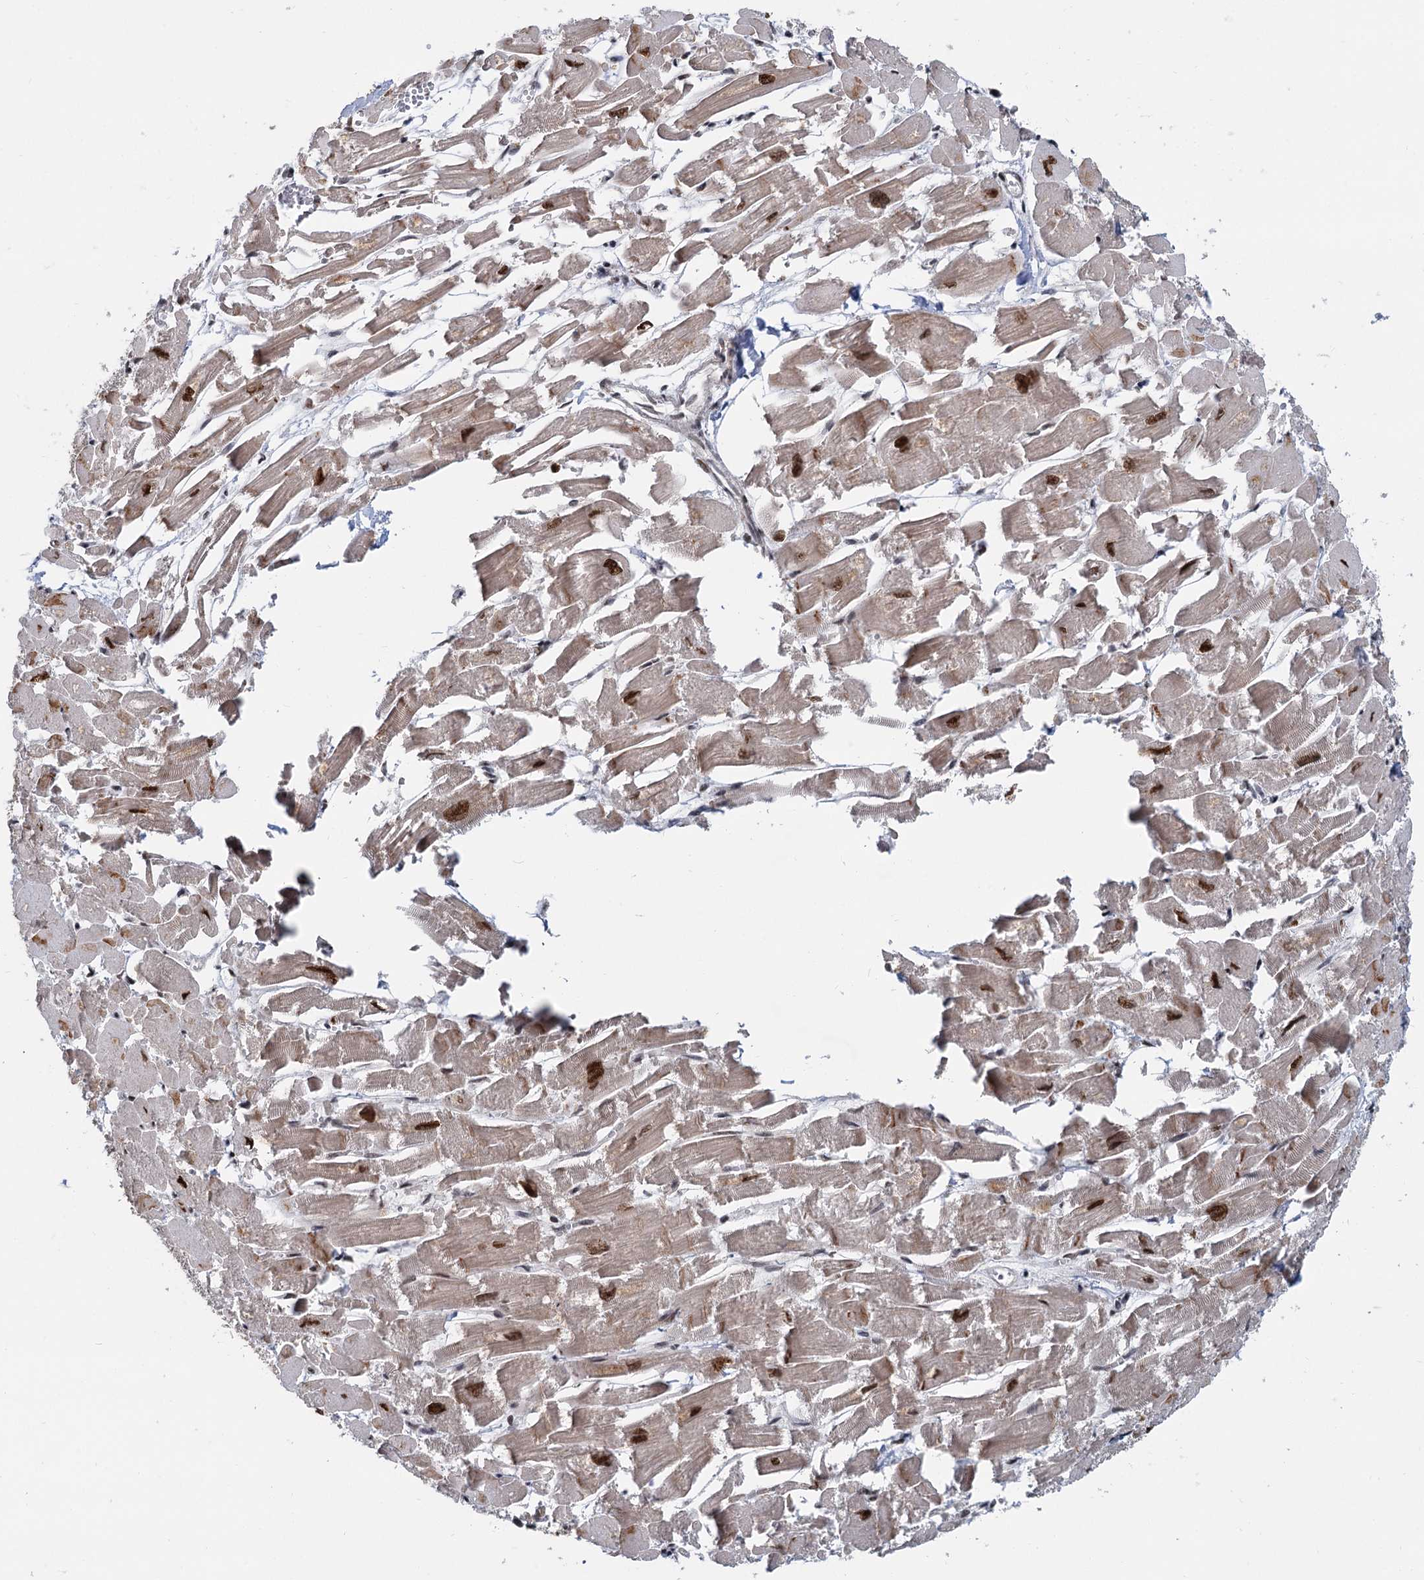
{"staining": {"intensity": "strong", "quantity": "<25%", "location": "cytoplasmic/membranous,nuclear"}, "tissue": "heart muscle", "cell_type": "Cardiomyocytes", "image_type": "normal", "snomed": [{"axis": "morphology", "description": "Normal tissue, NOS"}, {"axis": "topography", "description": "Heart"}], "caption": "Protein expression analysis of unremarkable human heart muscle reveals strong cytoplasmic/membranous,nuclear expression in approximately <25% of cardiomyocytes. (DAB IHC, brown staining for protein, blue staining for nuclei).", "gene": "WBP4", "patient": {"sex": "male", "age": 54}}